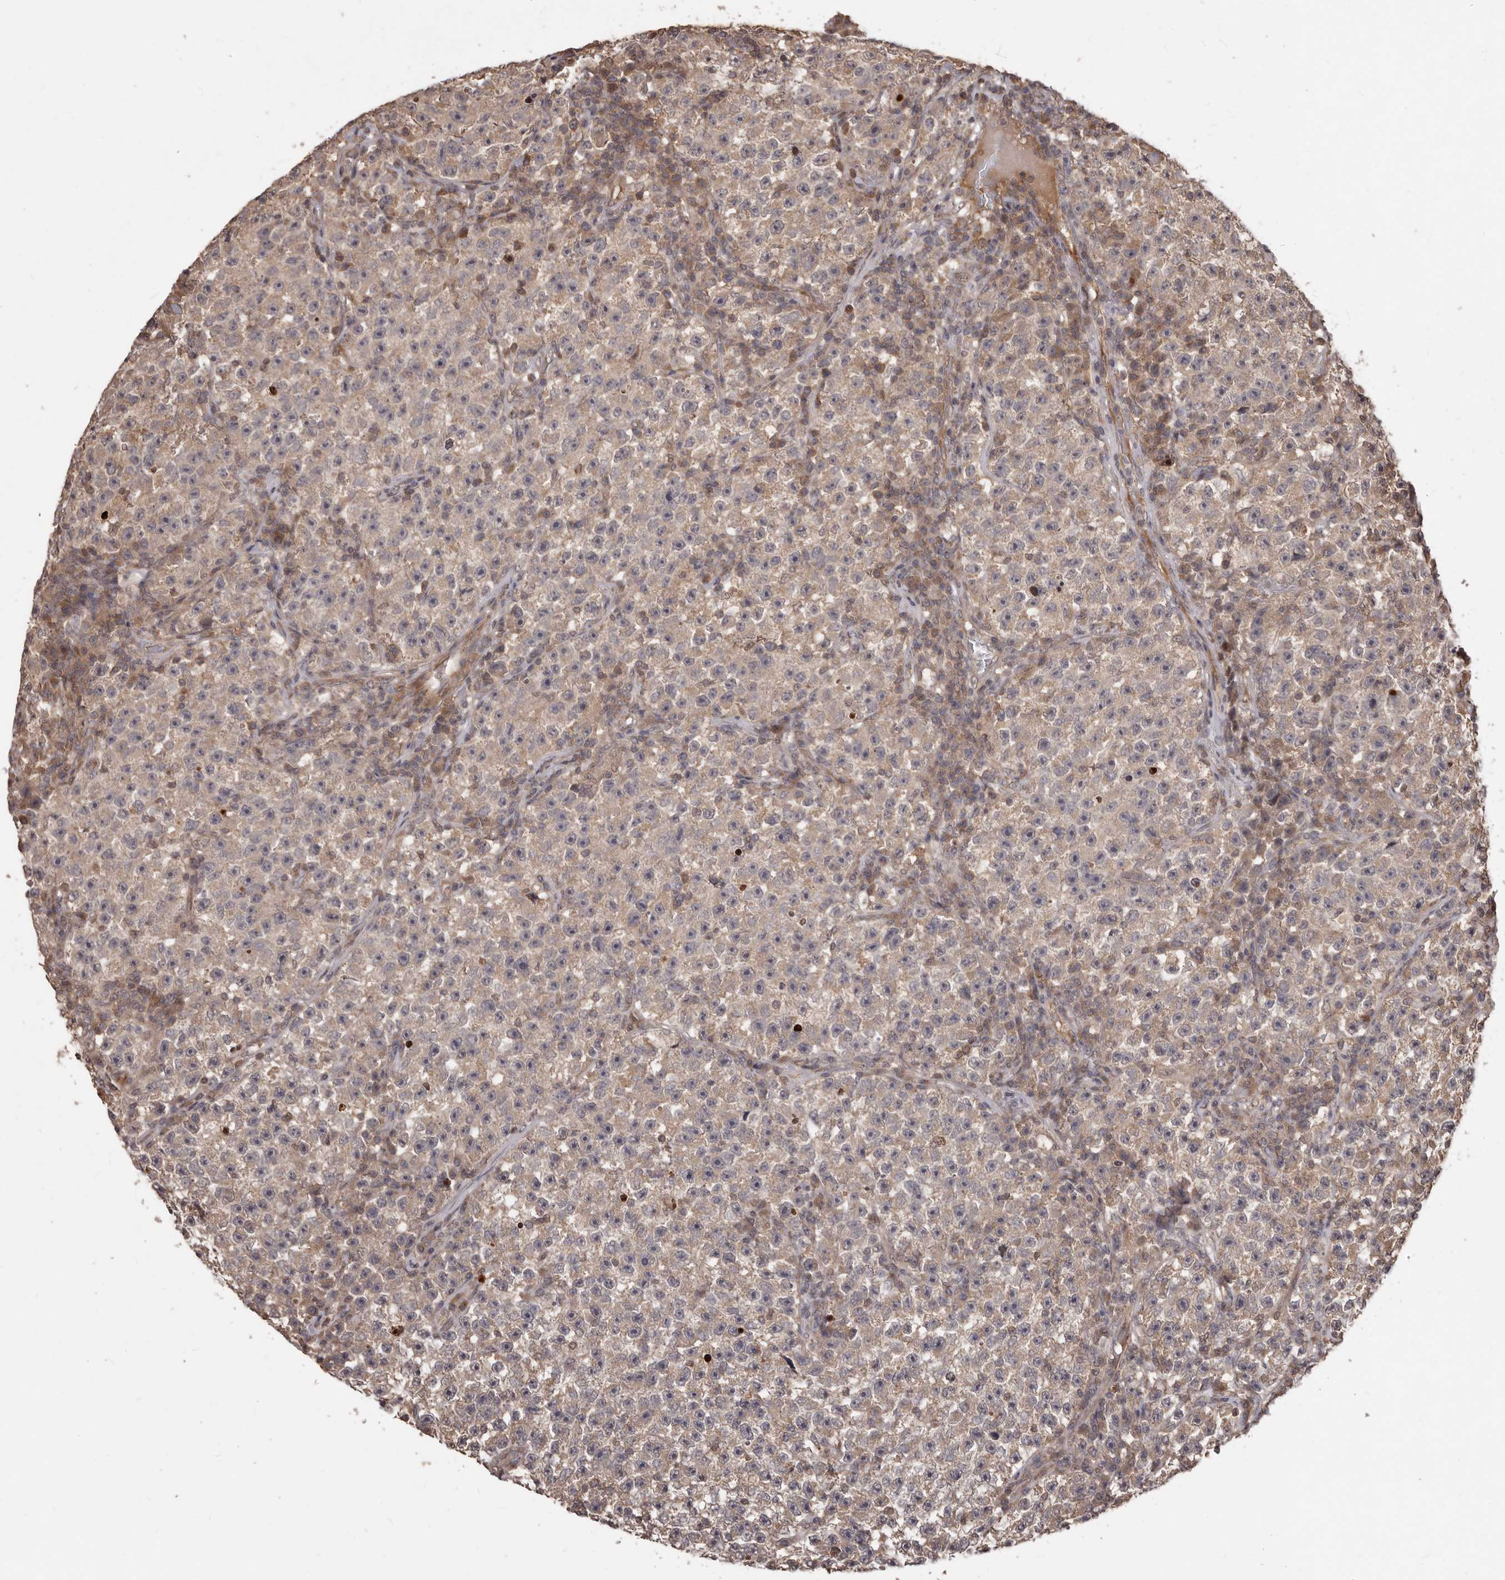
{"staining": {"intensity": "weak", "quantity": "25%-75%", "location": "cytoplasmic/membranous"}, "tissue": "testis cancer", "cell_type": "Tumor cells", "image_type": "cancer", "snomed": [{"axis": "morphology", "description": "Seminoma, NOS"}, {"axis": "topography", "description": "Testis"}], "caption": "Testis cancer (seminoma) tissue exhibits weak cytoplasmic/membranous expression in about 25%-75% of tumor cells, visualized by immunohistochemistry. The staining was performed using DAB to visualize the protein expression in brown, while the nuclei were stained in blue with hematoxylin (Magnification: 20x).", "gene": "MTO1", "patient": {"sex": "male", "age": 22}}